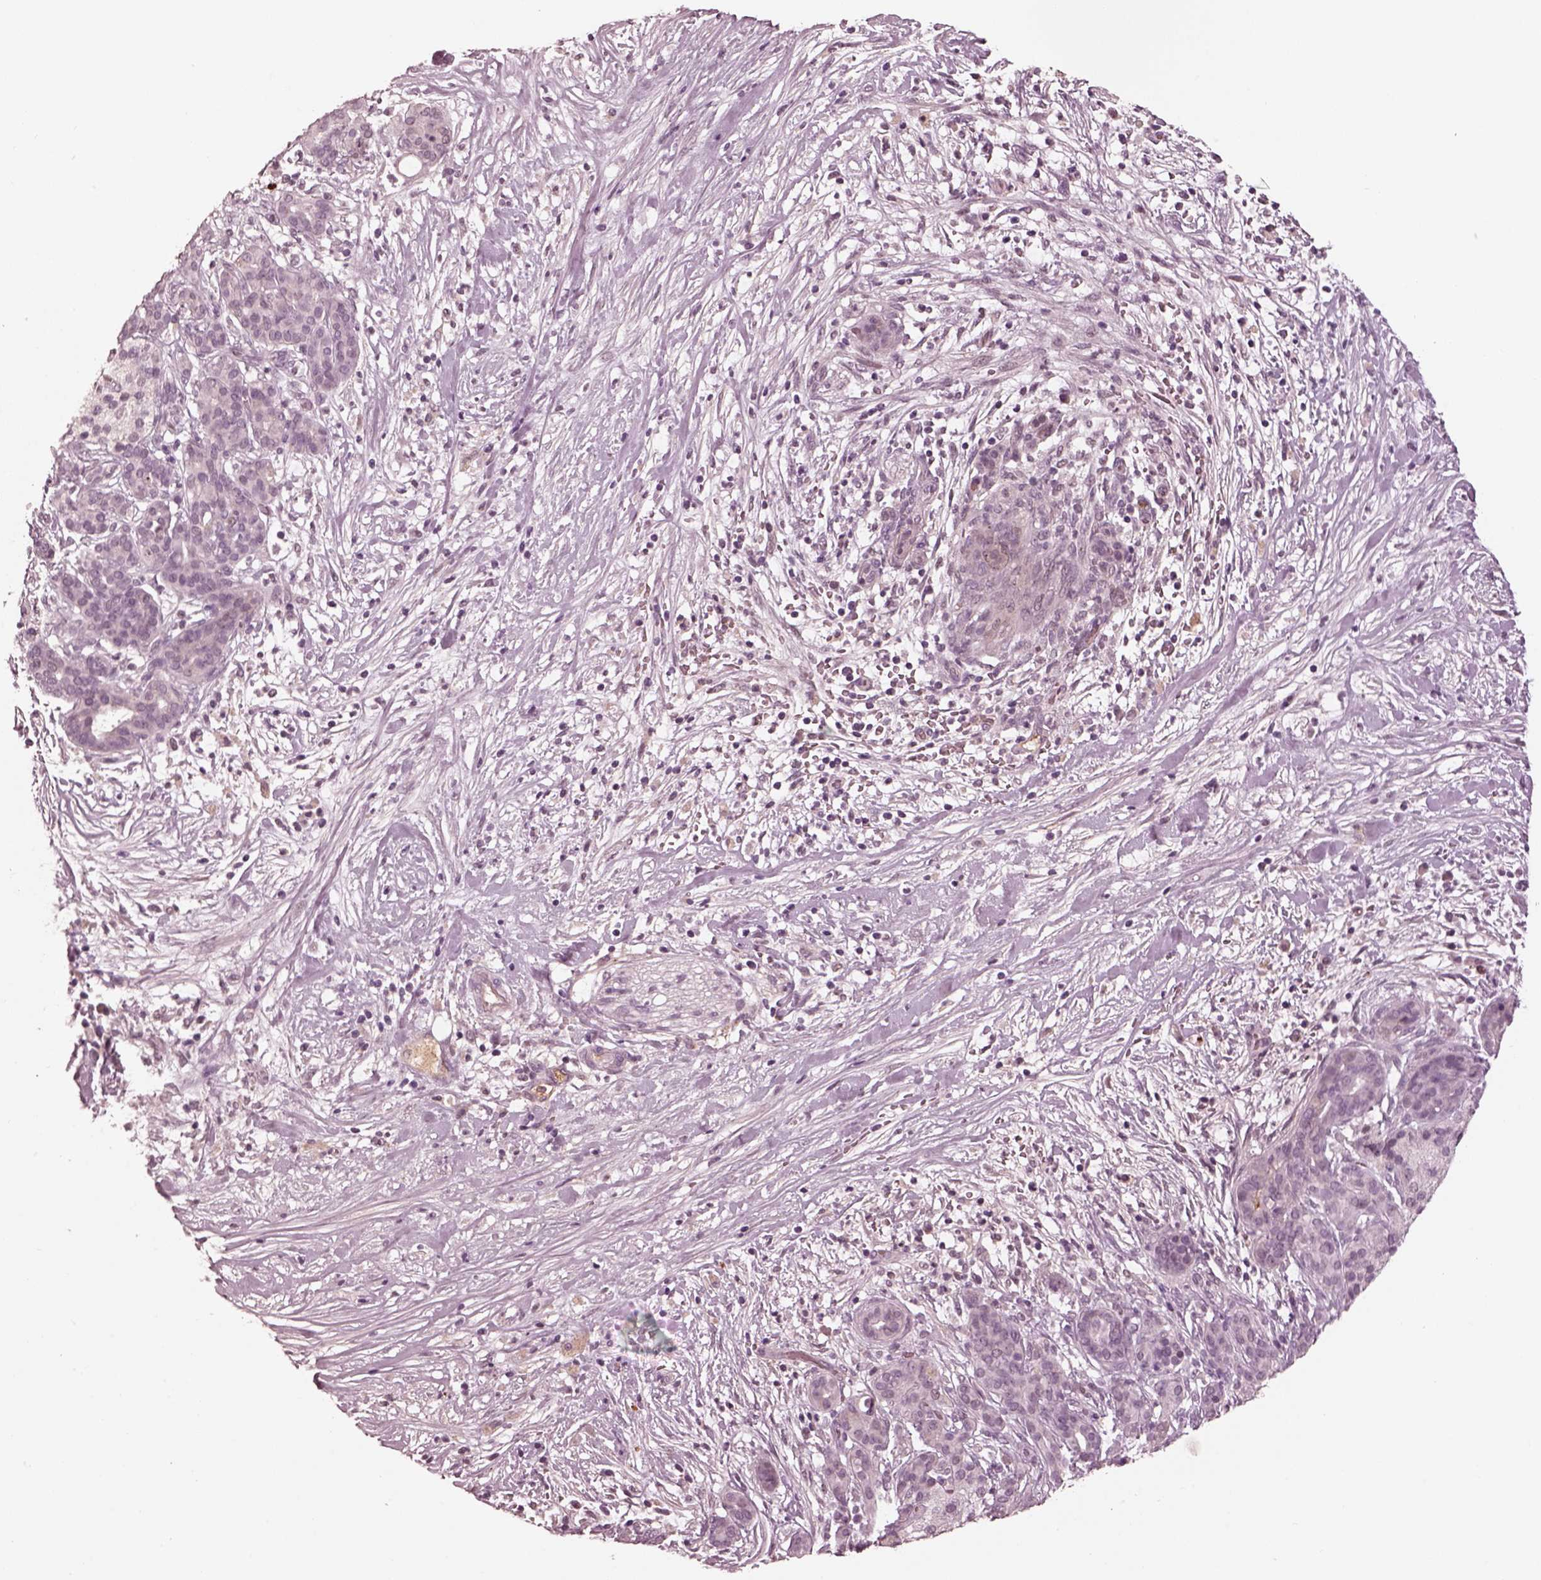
{"staining": {"intensity": "negative", "quantity": "none", "location": "none"}, "tissue": "pancreatic cancer", "cell_type": "Tumor cells", "image_type": "cancer", "snomed": [{"axis": "morphology", "description": "Adenocarcinoma, NOS"}, {"axis": "topography", "description": "Pancreas"}], "caption": "Human pancreatic adenocarcinoma stained for a protein using immunohistochemistry displays no staining in tumor cells.", "gene": "KCNA2", "patient": {"sex": "male", "age": 44}}